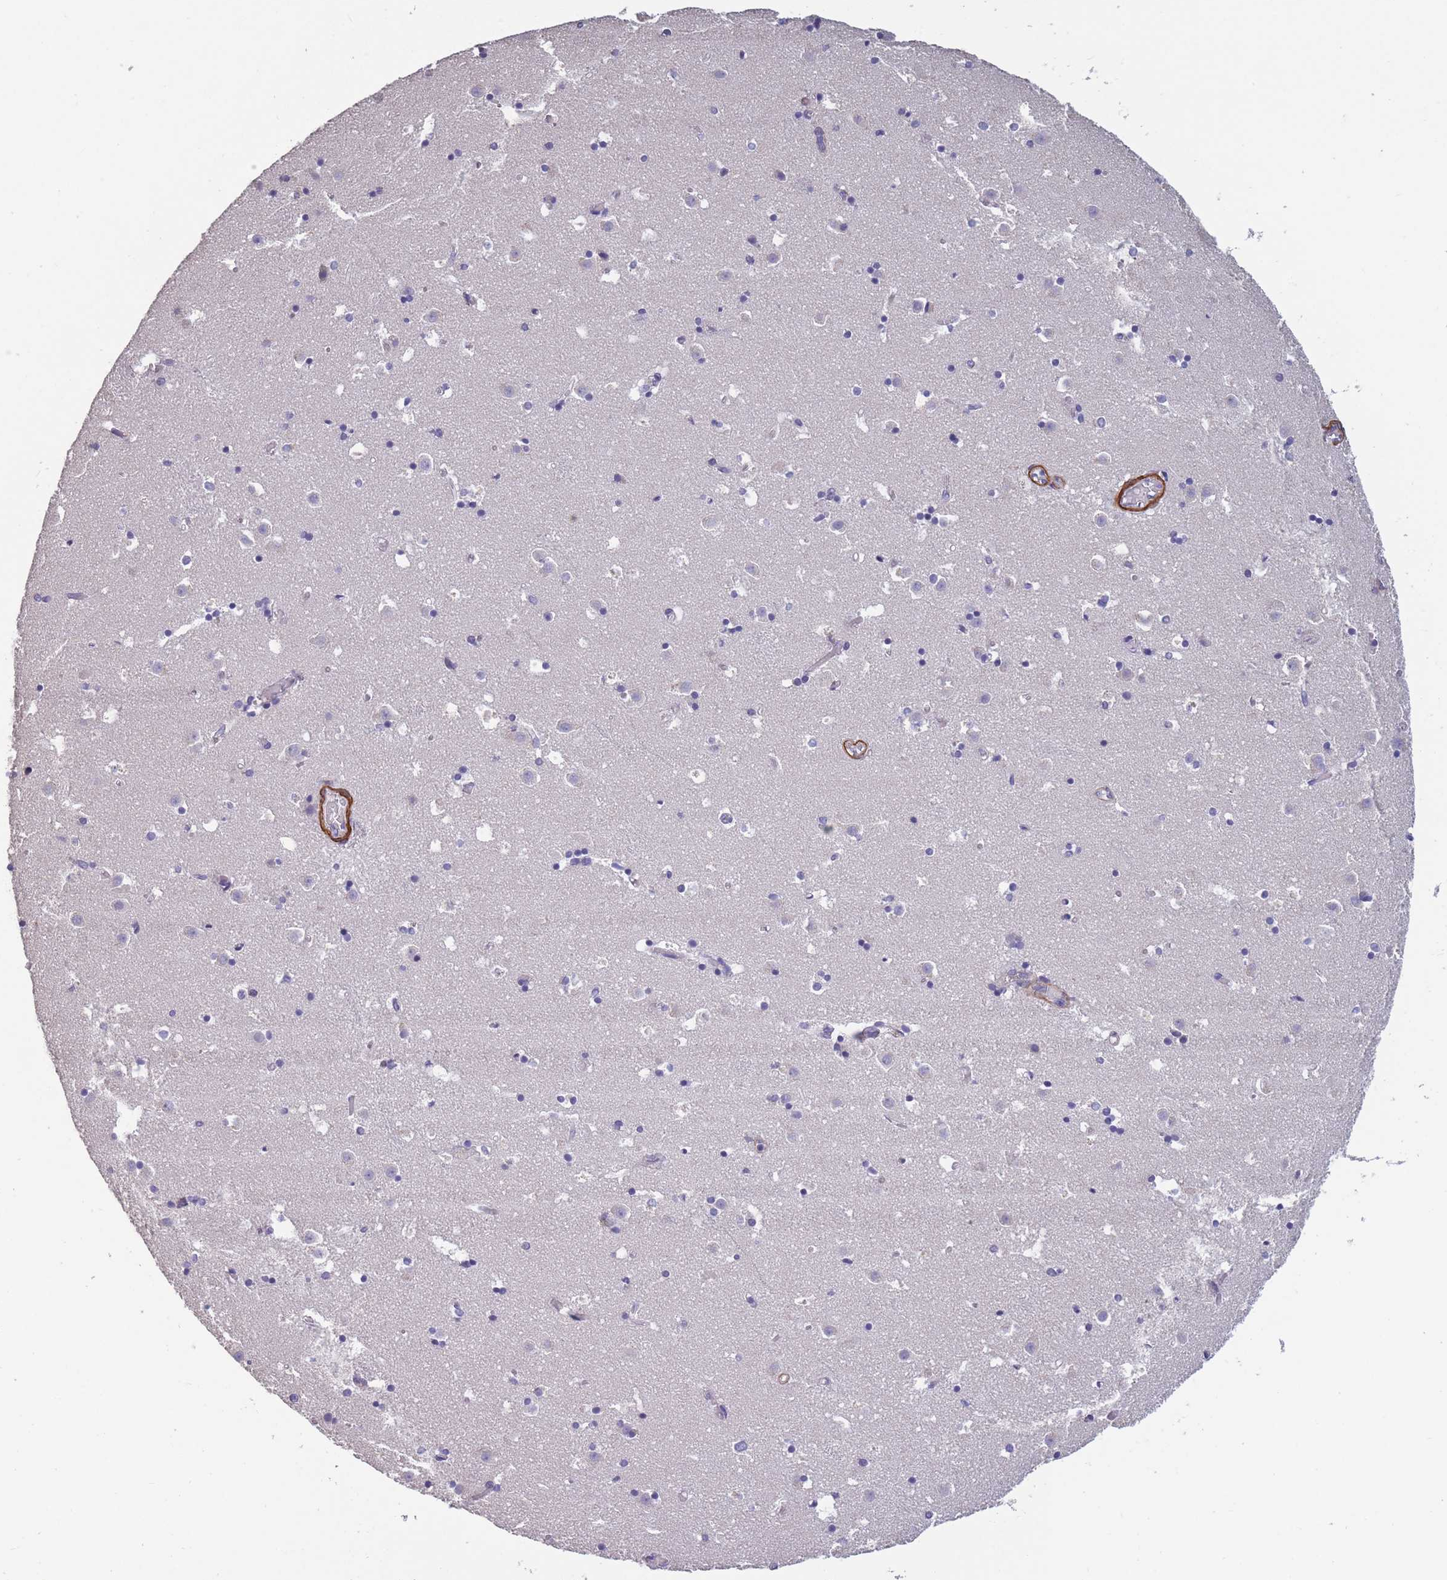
{"staining": {"intensity": "negative", "quantity": "none", "location": "none"}, "tissue": "caudate", "cell_type": "Glial cells", "image_type": "normal", "snomed": [{"axis": "morphology", "description": "Normal tissue, NOS"}, {"axis": "topography", "description": "Lateral ventricle wall"}], "caption": "DAB (3,3'-diaminobenzidine) immunohistochemical staining of unremarkable human caudate displays no significant expression in glial cells. (Immunohistochemistry, brightfield microscopy, high magnification).", "gene": "TOMM40L", "patient": {"sex": "male", "age": 25}}